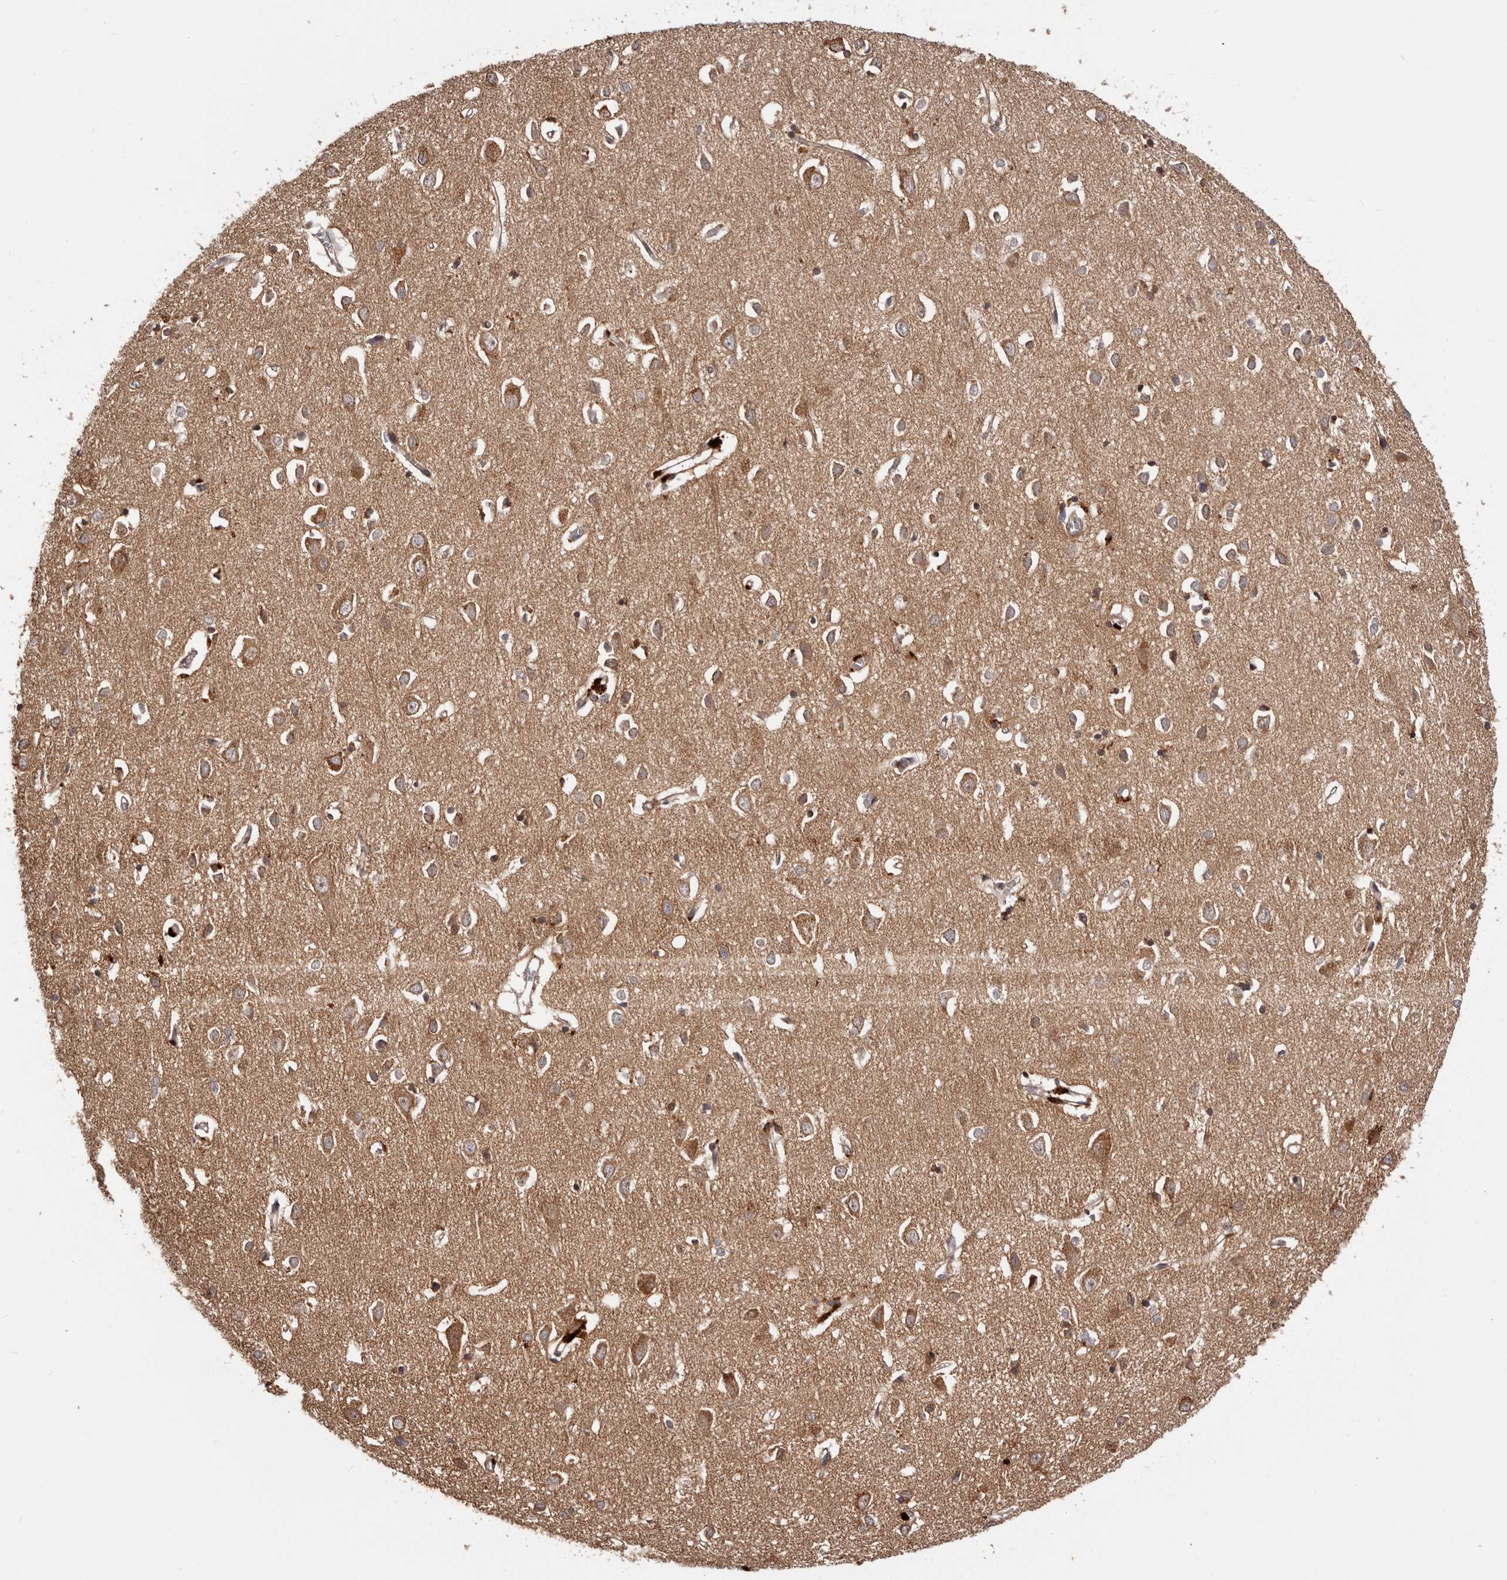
{"staining": {"intensity": "negative", "quantity": "none", "location": "none"}, "tissue": "cerebral cortex", "cell_type": "Endothelial cells", "image_type": "normal", "snomed": [{"axis": "morphology", "description": "Normal tissue, NOS"}, {"axis": "topography", "description": "Cerebral cortex"}], "caption": "DAB (3,3'-diaminobenzidine) immunohistochemical staining of benign cerebral cortex exhibits no significant expression in endothelial cells.", "gene": "MDP1", "patient": {"sex": "female", "age": 64}}